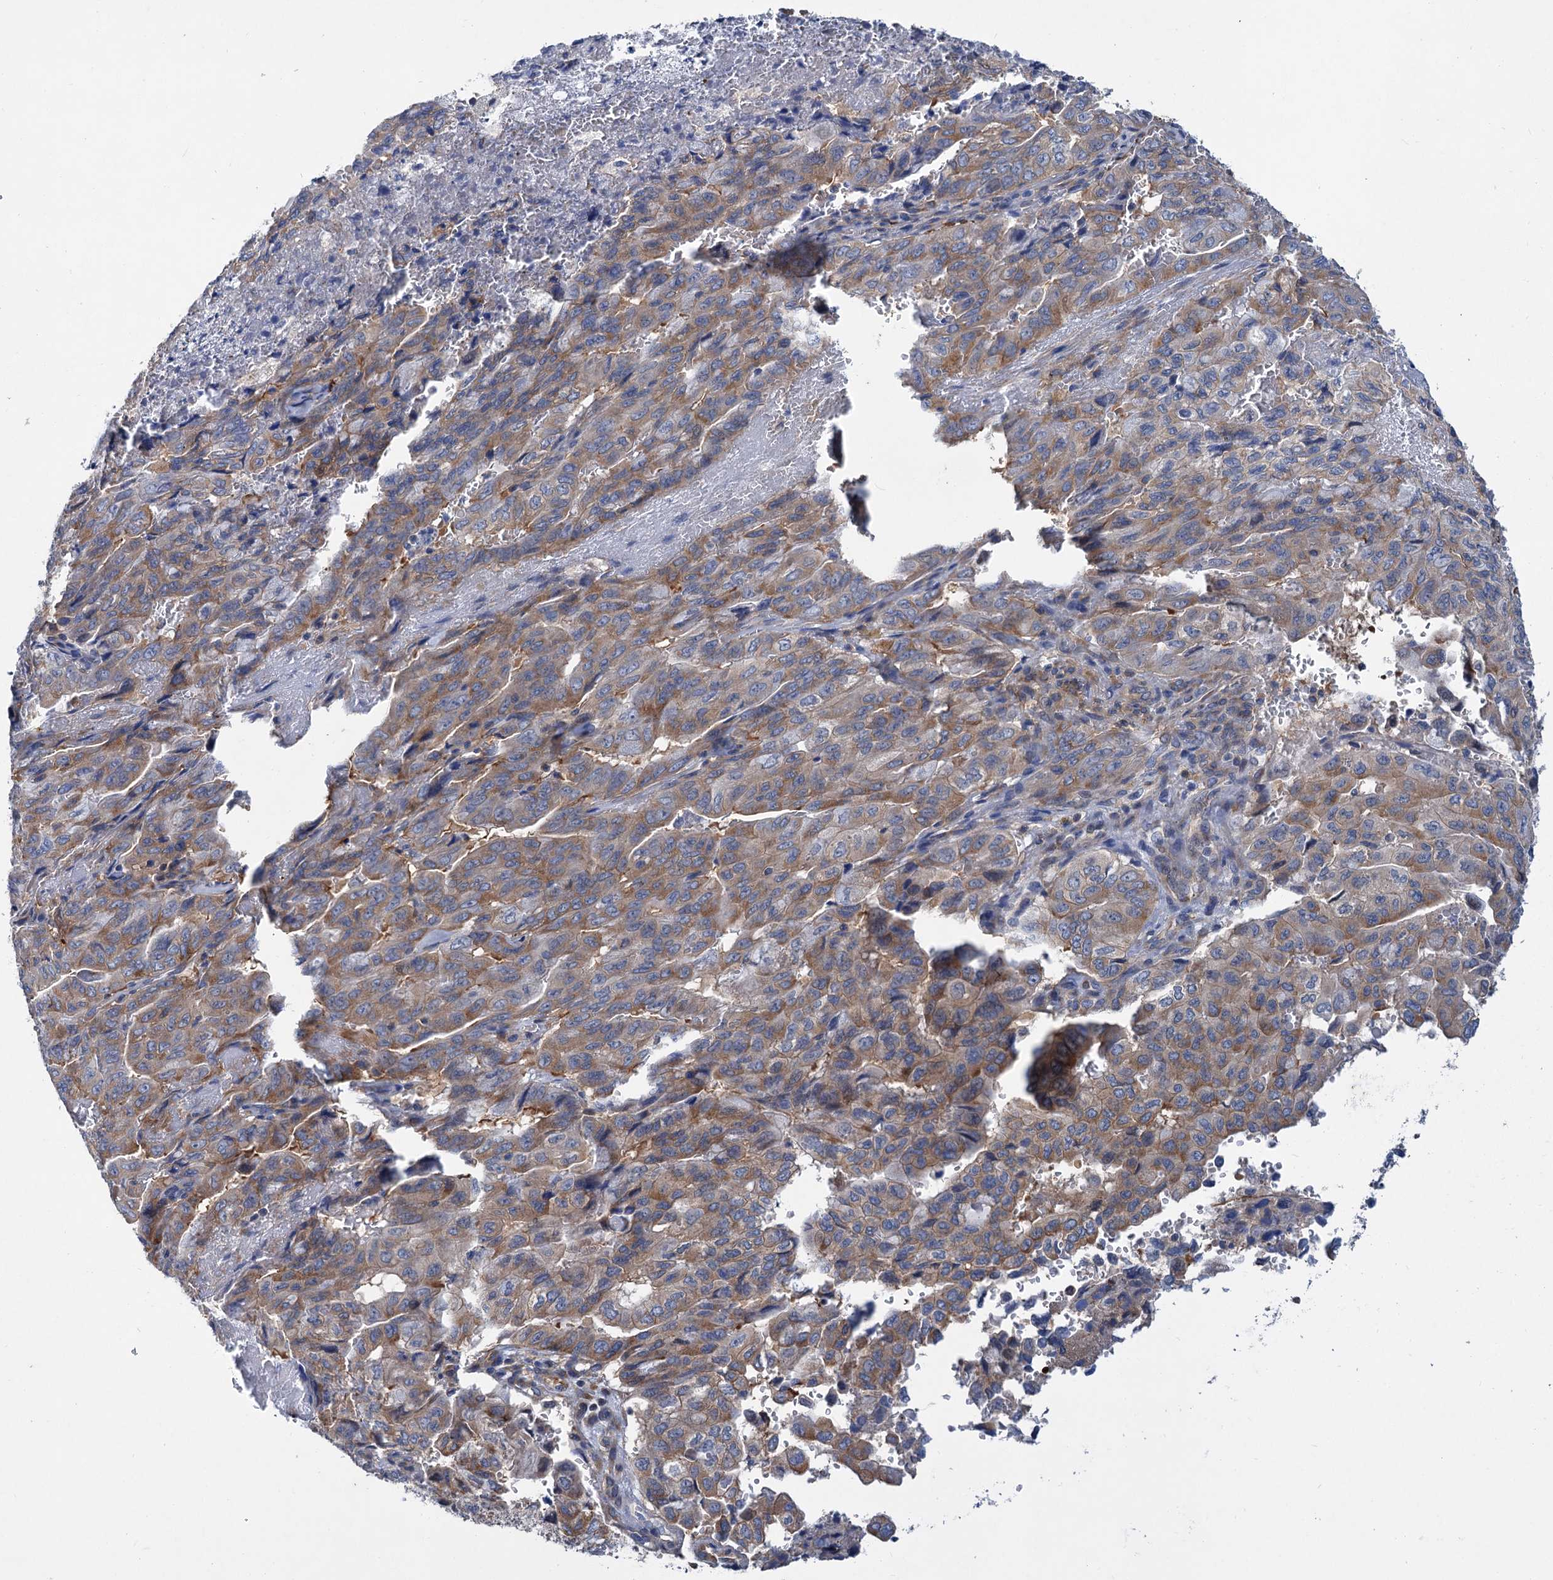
{"staining": {"intensity": "moderate", "quantity": "25%-75%", "location": "cytoplasmic/membranous"}, "tissue": "pancreatic cancer", "cell_type": "Tumor cells", "image_type": "cancer", "snomed": [{"axis": "morphology", "description": "Adenocarcinoma, NOS"}, {"axis": "topography", "description": "Pancreas"}], "caption": "Immunohistochemistry (IHC) (DAB (3,3'-diaminobenzidine)) staining of pancreatic adenocarcinoma demonstrates moderate cytoplasmic/membranous protein staining in approximately 25%-75% of tumor cells.", "gene": "TRIM55", "patient": {"sex": "male", "age": 51}}